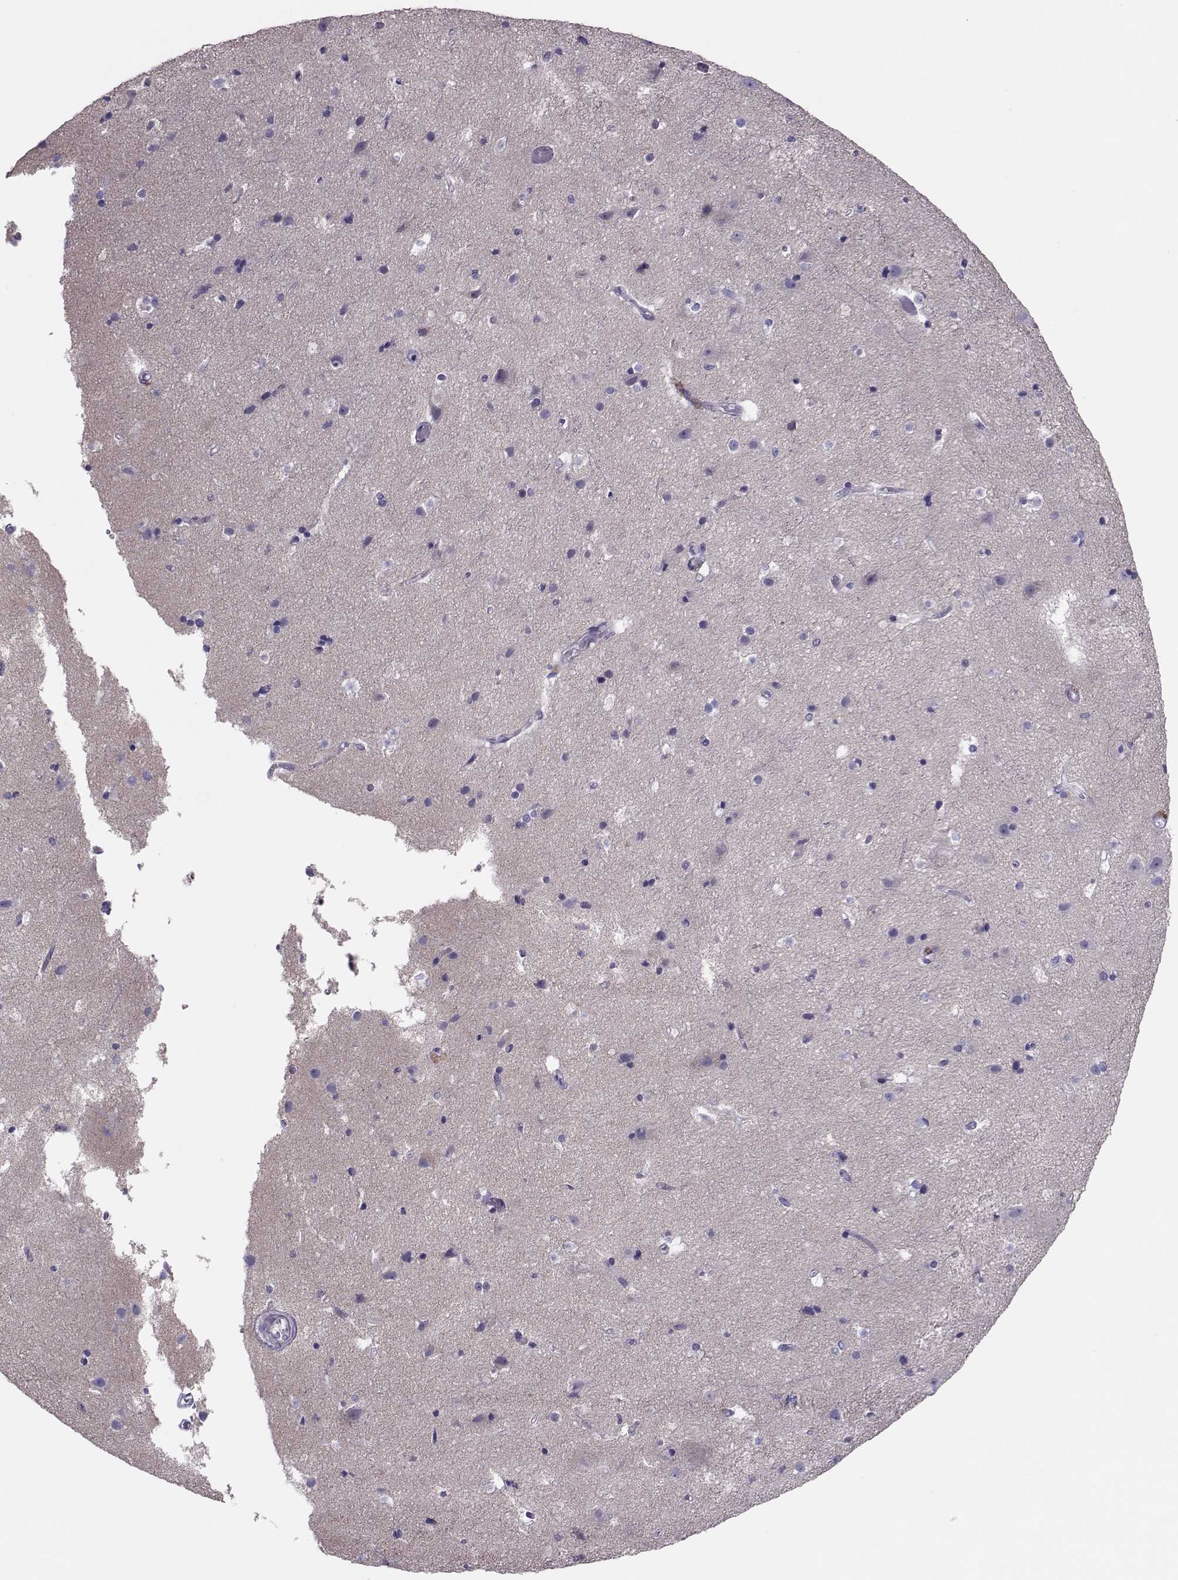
{"staining": {"intensity": "negative", "quantity": "none", "location": "none"}, "tissue": "cerebral cortex", "cell_type": "Endothelial cells", "image_type": "normal", "snomed": [{"axis": "morphology", "description": "Normal tissue, NOS"}, {"axis": "topography", "description": "Cerebral cortex"}], "caption": "A histopathology image of cerebral cortex stained for a protein shows no brown staining in endothelial cells. Nuclei are stained in blue.", "gene": "DNAAF1", "patient": {"sex": "female", "age": 52}}